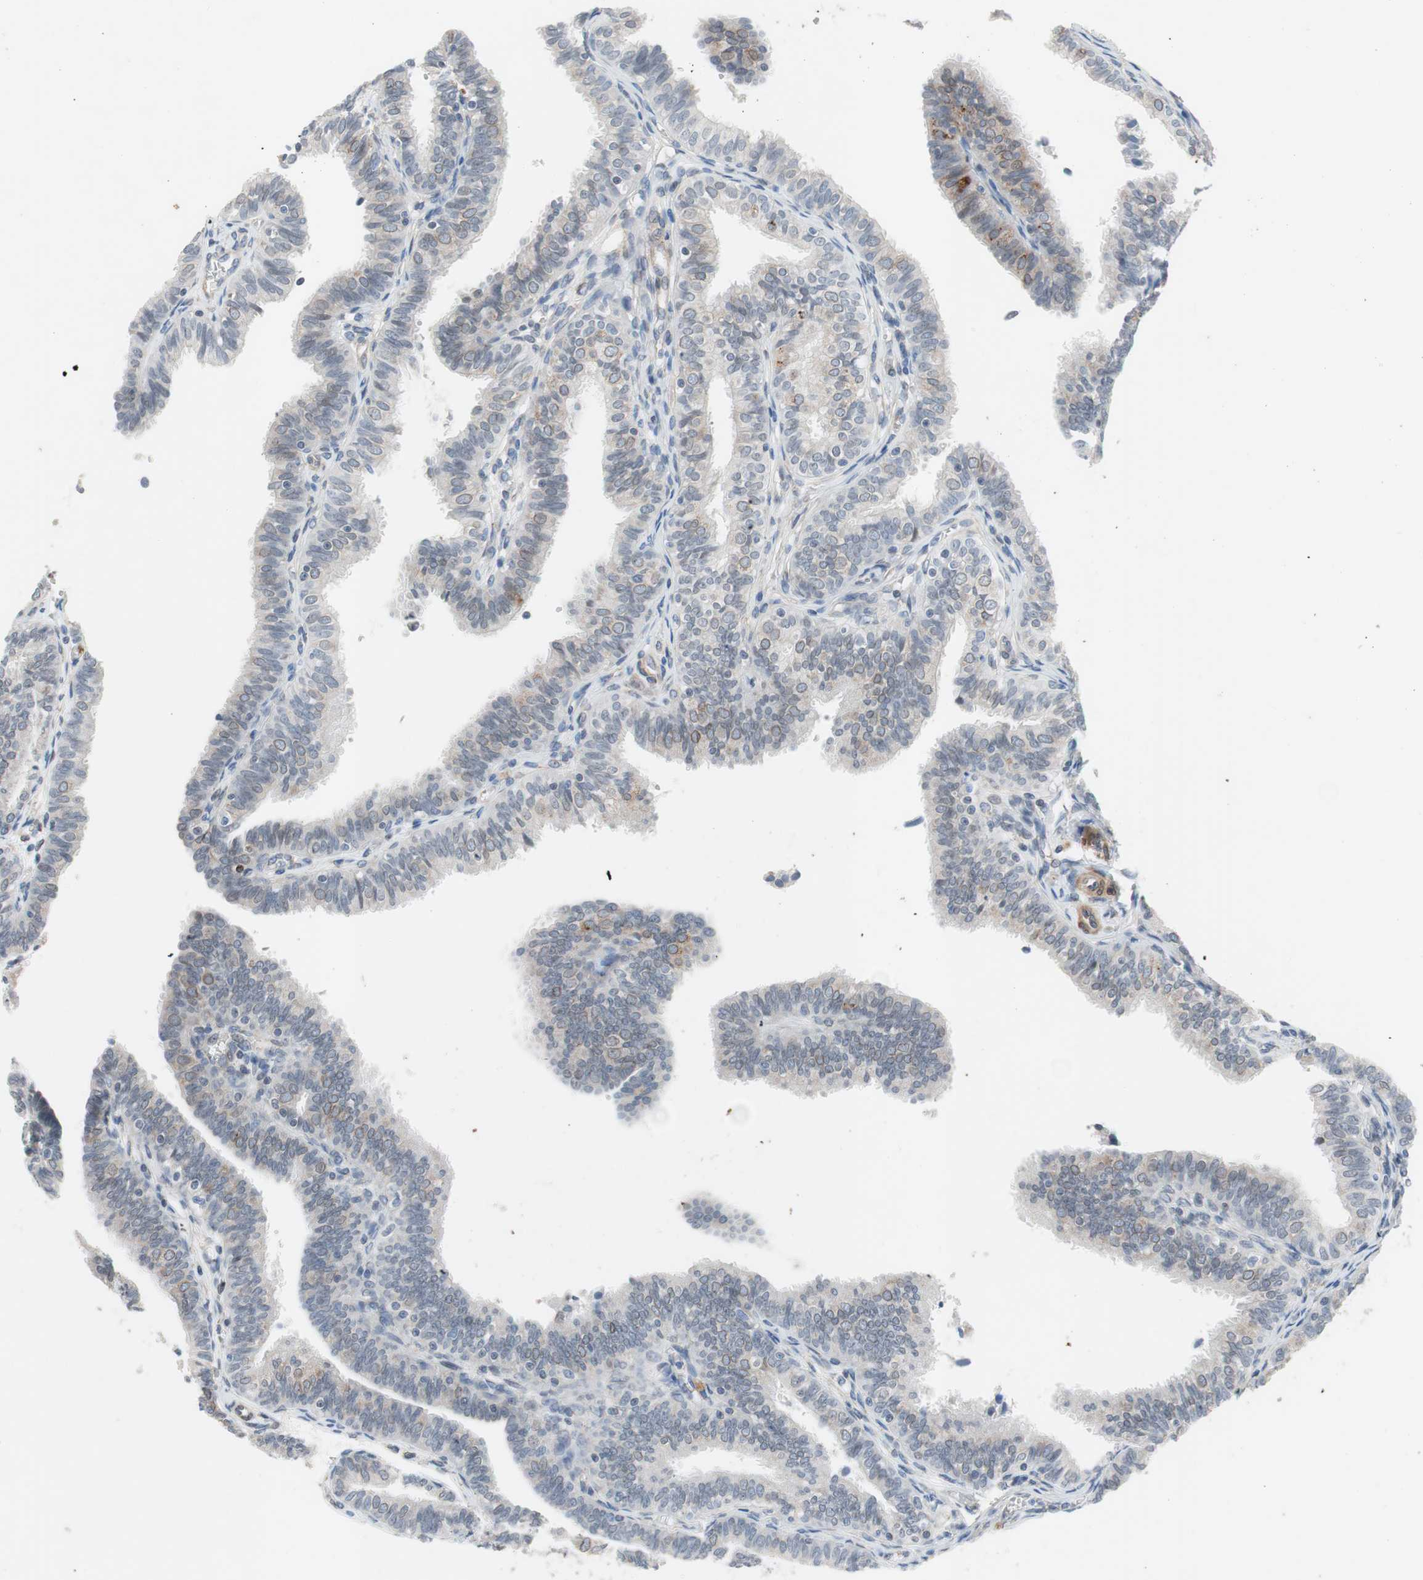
{"staining": {"intensity": "moderate", "quantity": "25%-75%", "location": "cytoplasmic/membranous,nuclear"}, "tissue": "fallopian tube", "cell_type": "Glandular cells", "image_type": "normal", "snomed": [{"axis": "morphology", "description": "Normal tissue, NOS"}, {"axis": "topography", "description": "Fallopian tube"}], "caption": "Protein staining of benign fallopian tube exhibits moderate cytoplasmic/membranous,nuclear expression in approximately 25%-75% of glandular cells. (DAB IHC, brown staining for protein, blue staining for nuclei).", "gene": "ARNT2", "patient": {"sex": "female", "age": 46}}